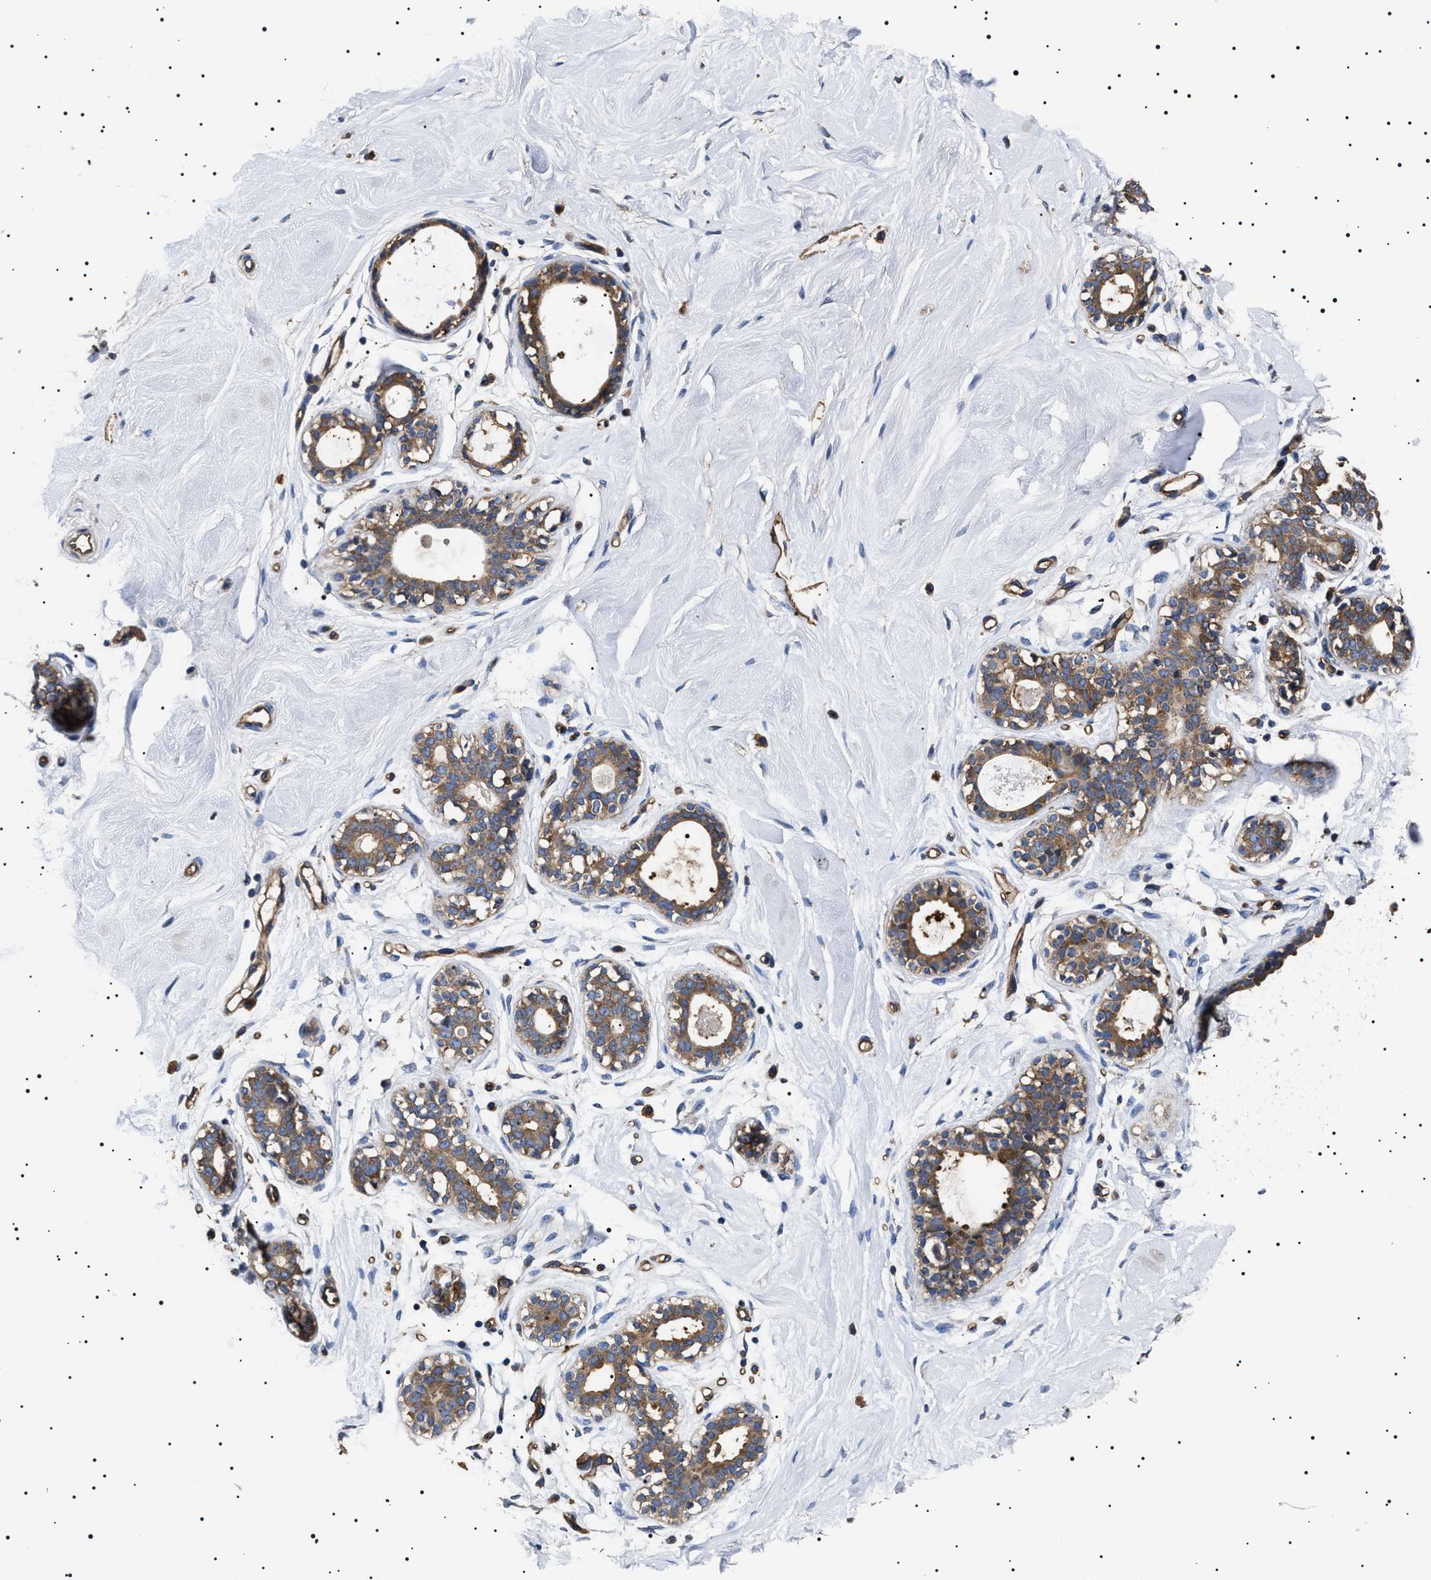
{"staining": {"intensity": "moderate", "quantity": ">75%", "location": "cytoplasmic/membranous"}, "tissue": "breast", "cell_type": "Glandular cells", "image_type": "normal", "snomed": [{"axis": "morphology", "description": "Normal tissue, NOS"}, {"axis": "topography", "description": "Breast"}], "caption": "Immunohistochemical staining of unremarkable breast shows moderate cytoplasmic/membranous protein positivity in about >75% of glandular cells.", "gene": "TPP2", "patient": {"sex": "female", "age": 23}}